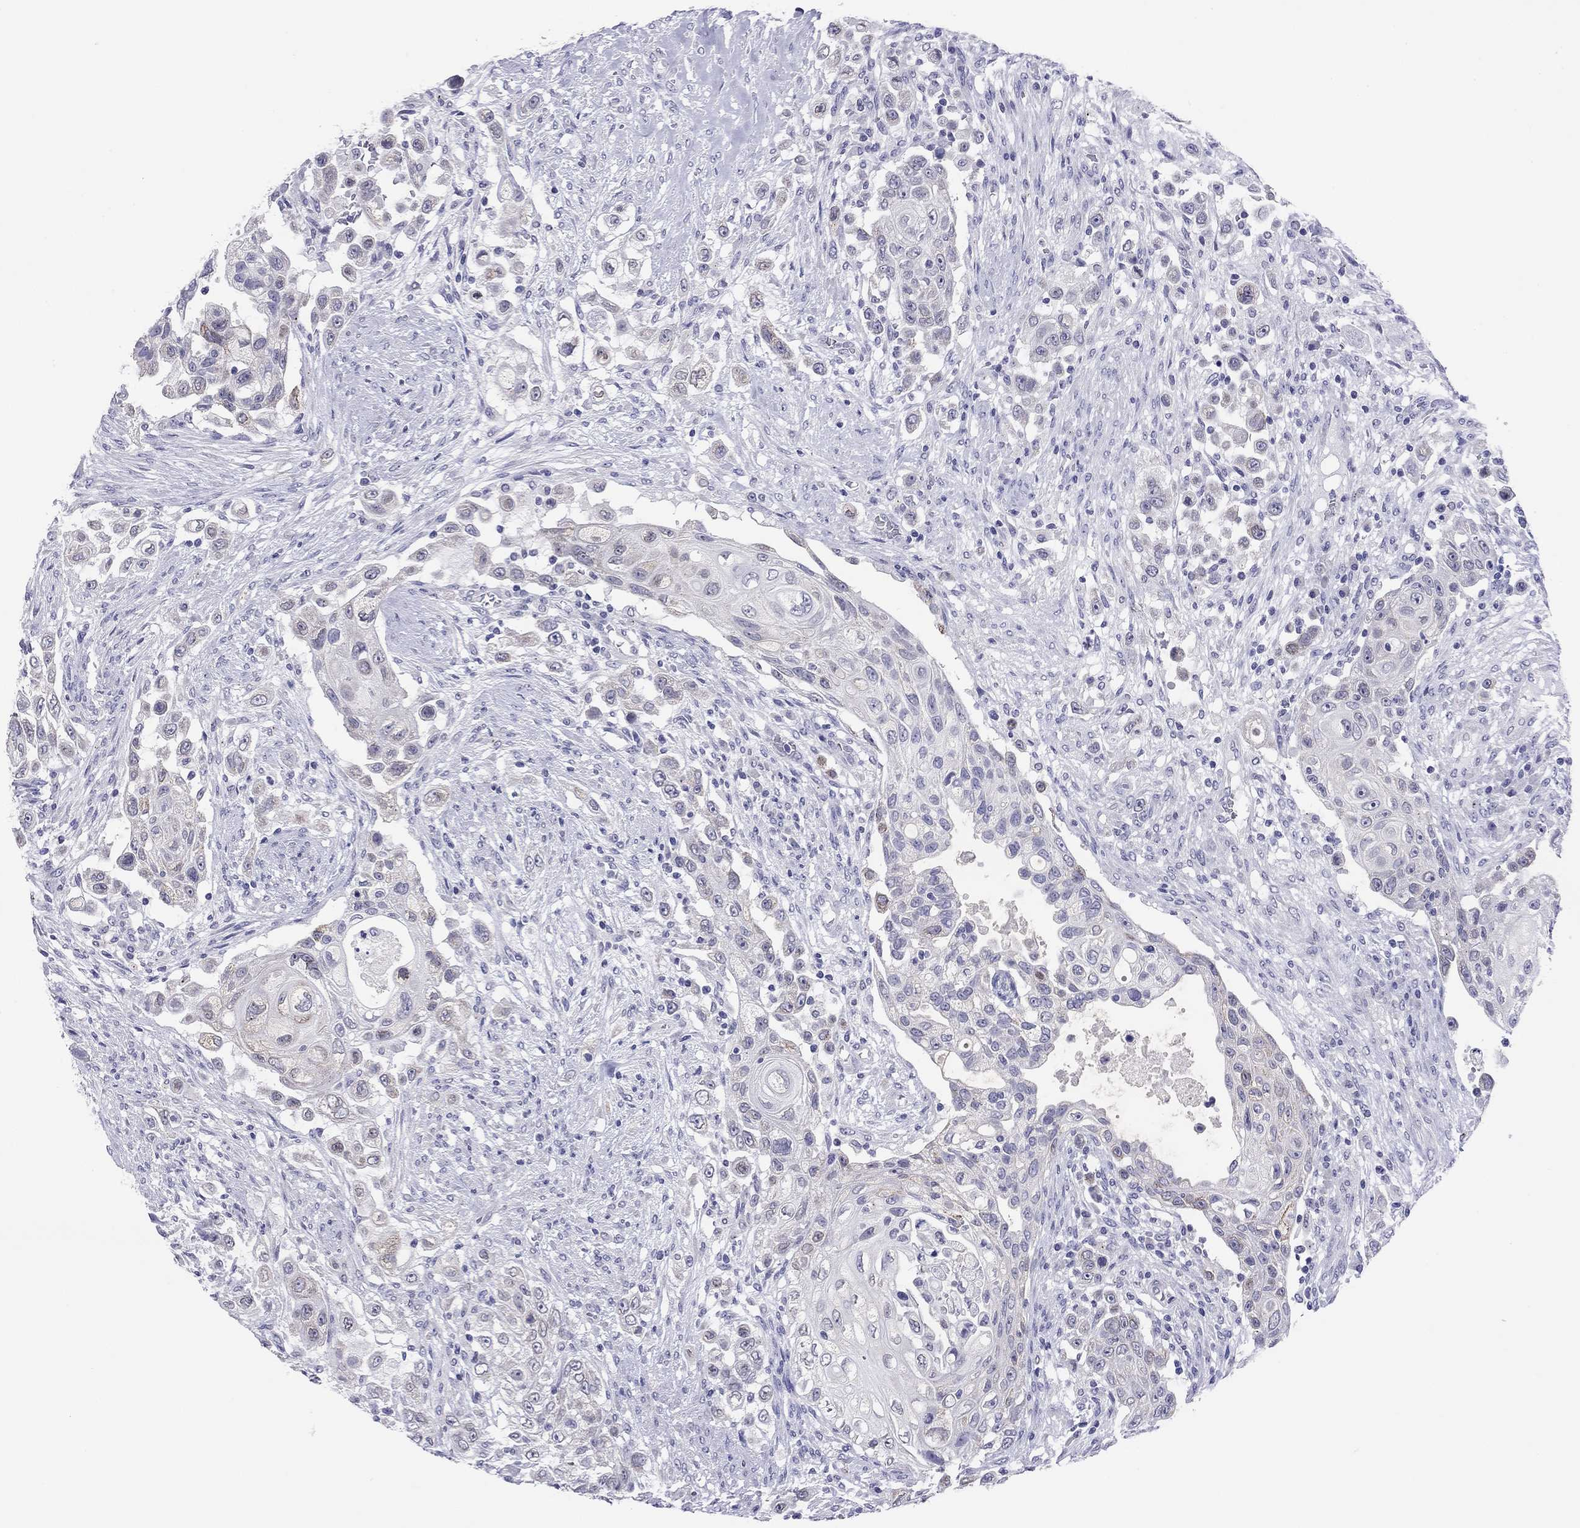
{"staining": {"intensity": "negative", "quantity": "none", "location": "none"}, "tissue": "urothelial cancer", "cell_type": "Tumor cells", "image_type": "cancer", "snomed": [{"axis": "morphology", "description": "Urothelial carcinoma, High grade"}, {"axis": "topography", "description": "Urinary bladder"}], "caption": "This image is of high-grade urothelial carcinoma stained with IHC to label a protein in brown with the nuclei are counter-stained blue. There is no staining in tumor cells. (DAB (3,3'-diaminobenzidine) immunohistochemistry visualized using brightfield microscopy, high magnification).", "gene": "ARMC12", "patient": {"sex": "female", "age": 56}}